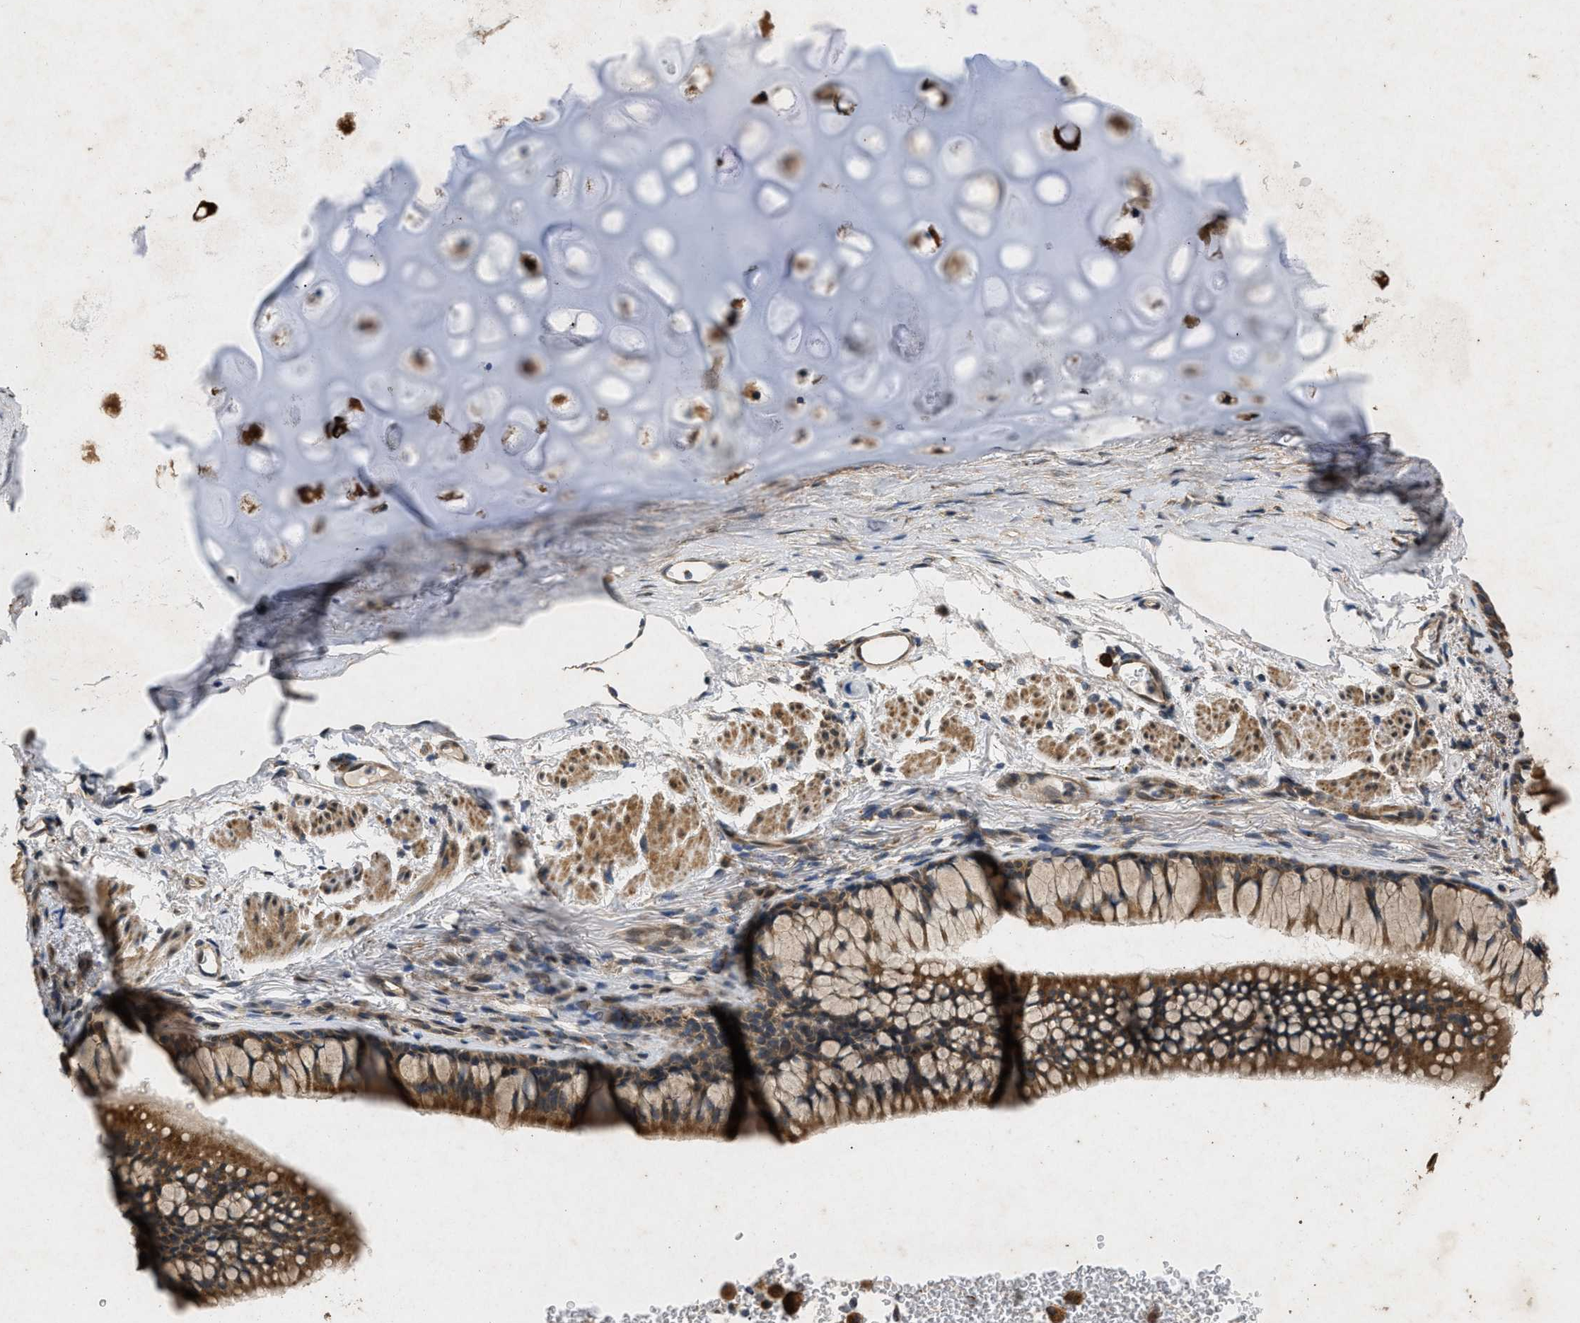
{"staining": {"intensity": "strong", "quantity": ">75%", "location": "cytoplasmic/membranous"}, "tissue": "bronchus", "cell_type": "Respiratory epithelial cells", "image_type": "normal", "snomed": [{"axis": "morphology", "description": "Normal tissue, NOS"}, {"axis": "topography", "description": "Cartilage tissue"}, {"axis": "topography", "description": "Bronchus"}], "caption": "Respiratory epithelial cells display strong cytoplasmic/membranous positivity in about >75% of cells in unremarkable bronchus. (DAB (3,3'-diaminobenzidine) = brown stain, brightfield microscopy at high magnification).", "gene": "PRKG2", "patient": {"sex": "female", "age": 53}}